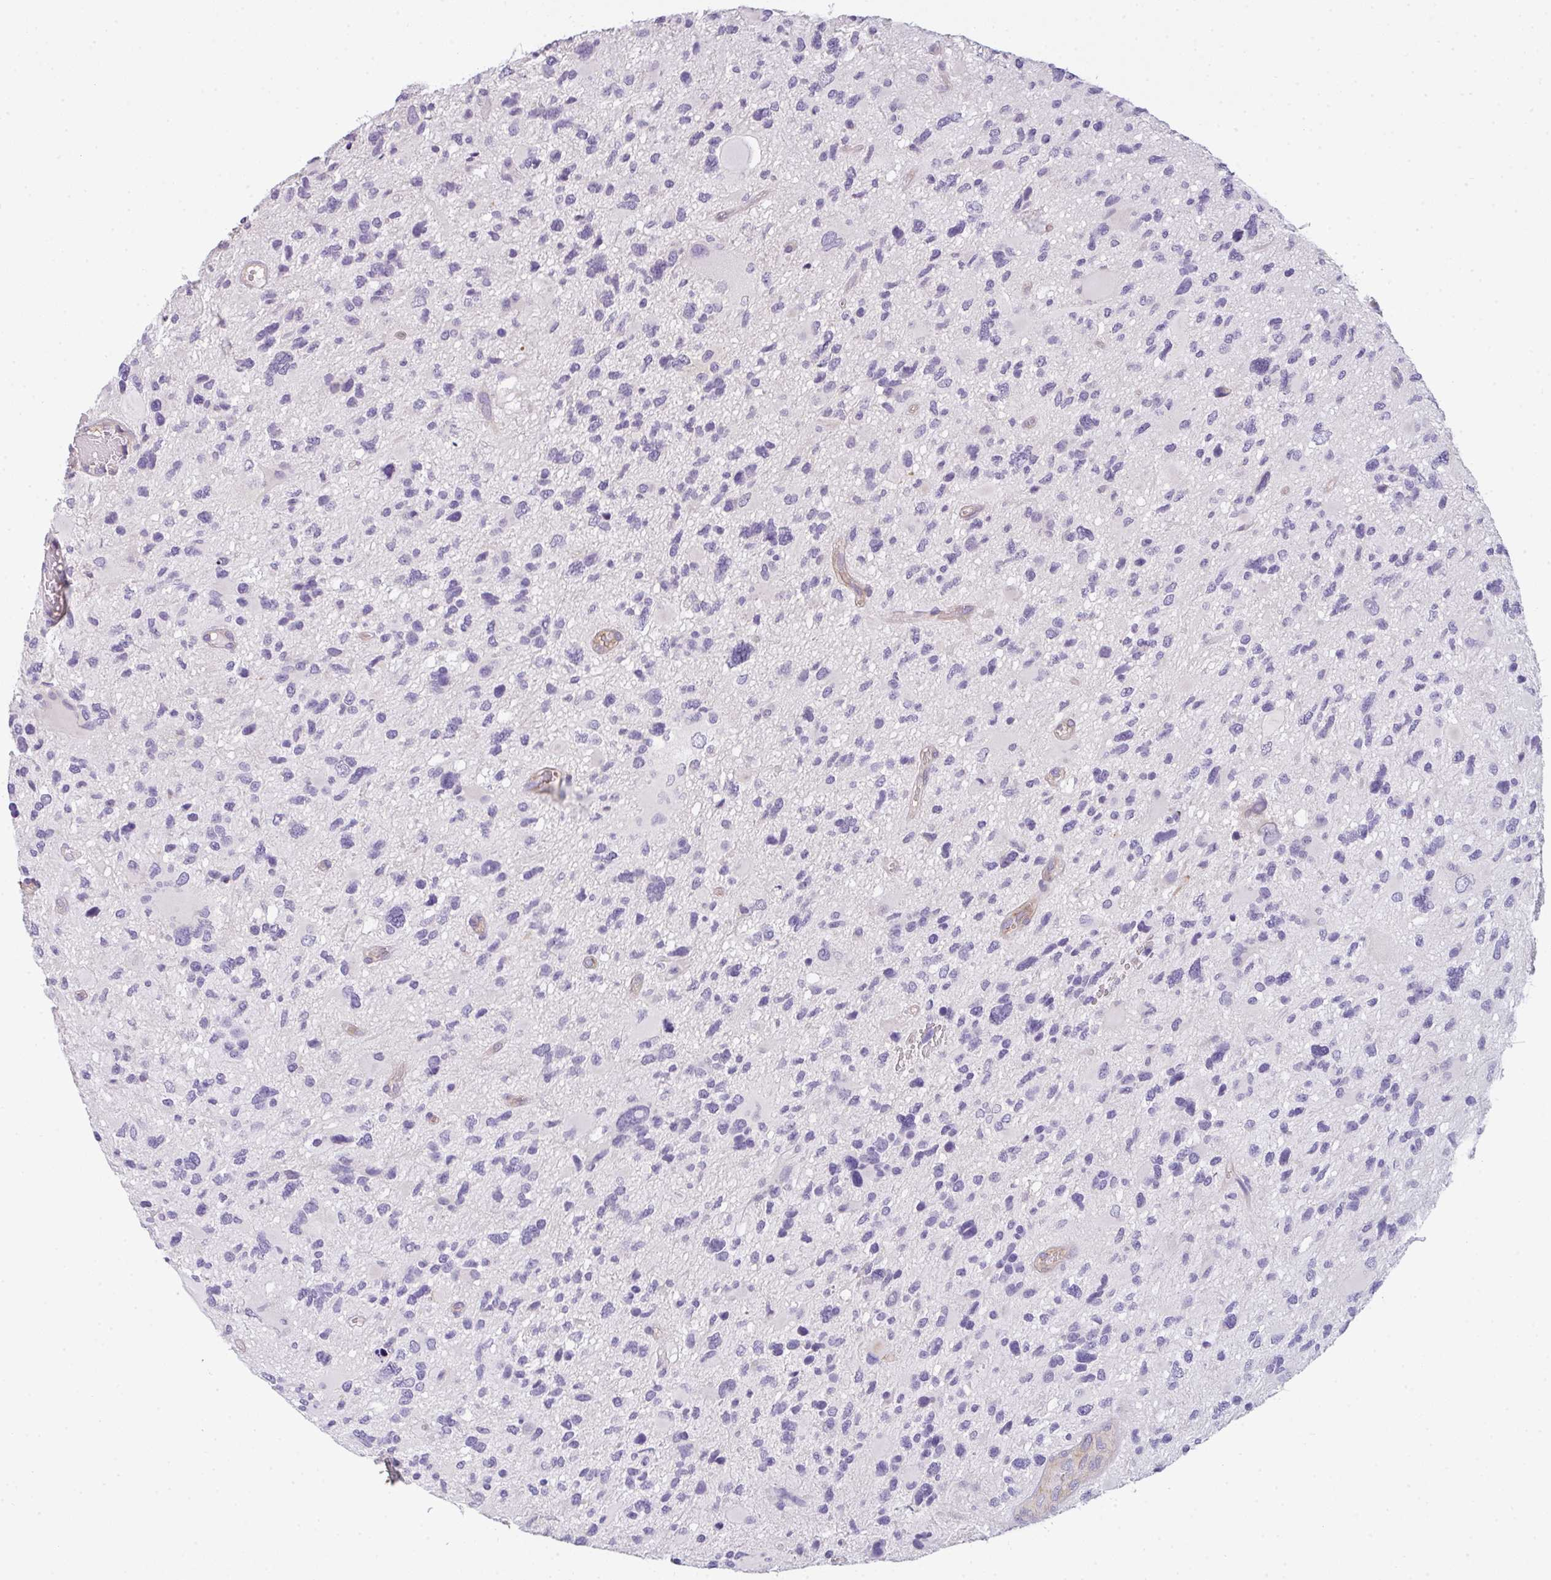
{"staining": {"intensity": "negative", "quantity": "none", "location": "none"}, "tissue": "glioma", "cell_type": "Tumor cells", "image_type": "cancer", "snomed": [{"axis": "morphology", "description": "Glioma, malignant, High grade"}, {"axis": "topography", "description": "Brain"}], "caption": "Tumor cells are negative for brown protein staining in malignant glioma (high-grade).", "gene": "FILIP1", "patient": {"sex": "female", "age": 11}}